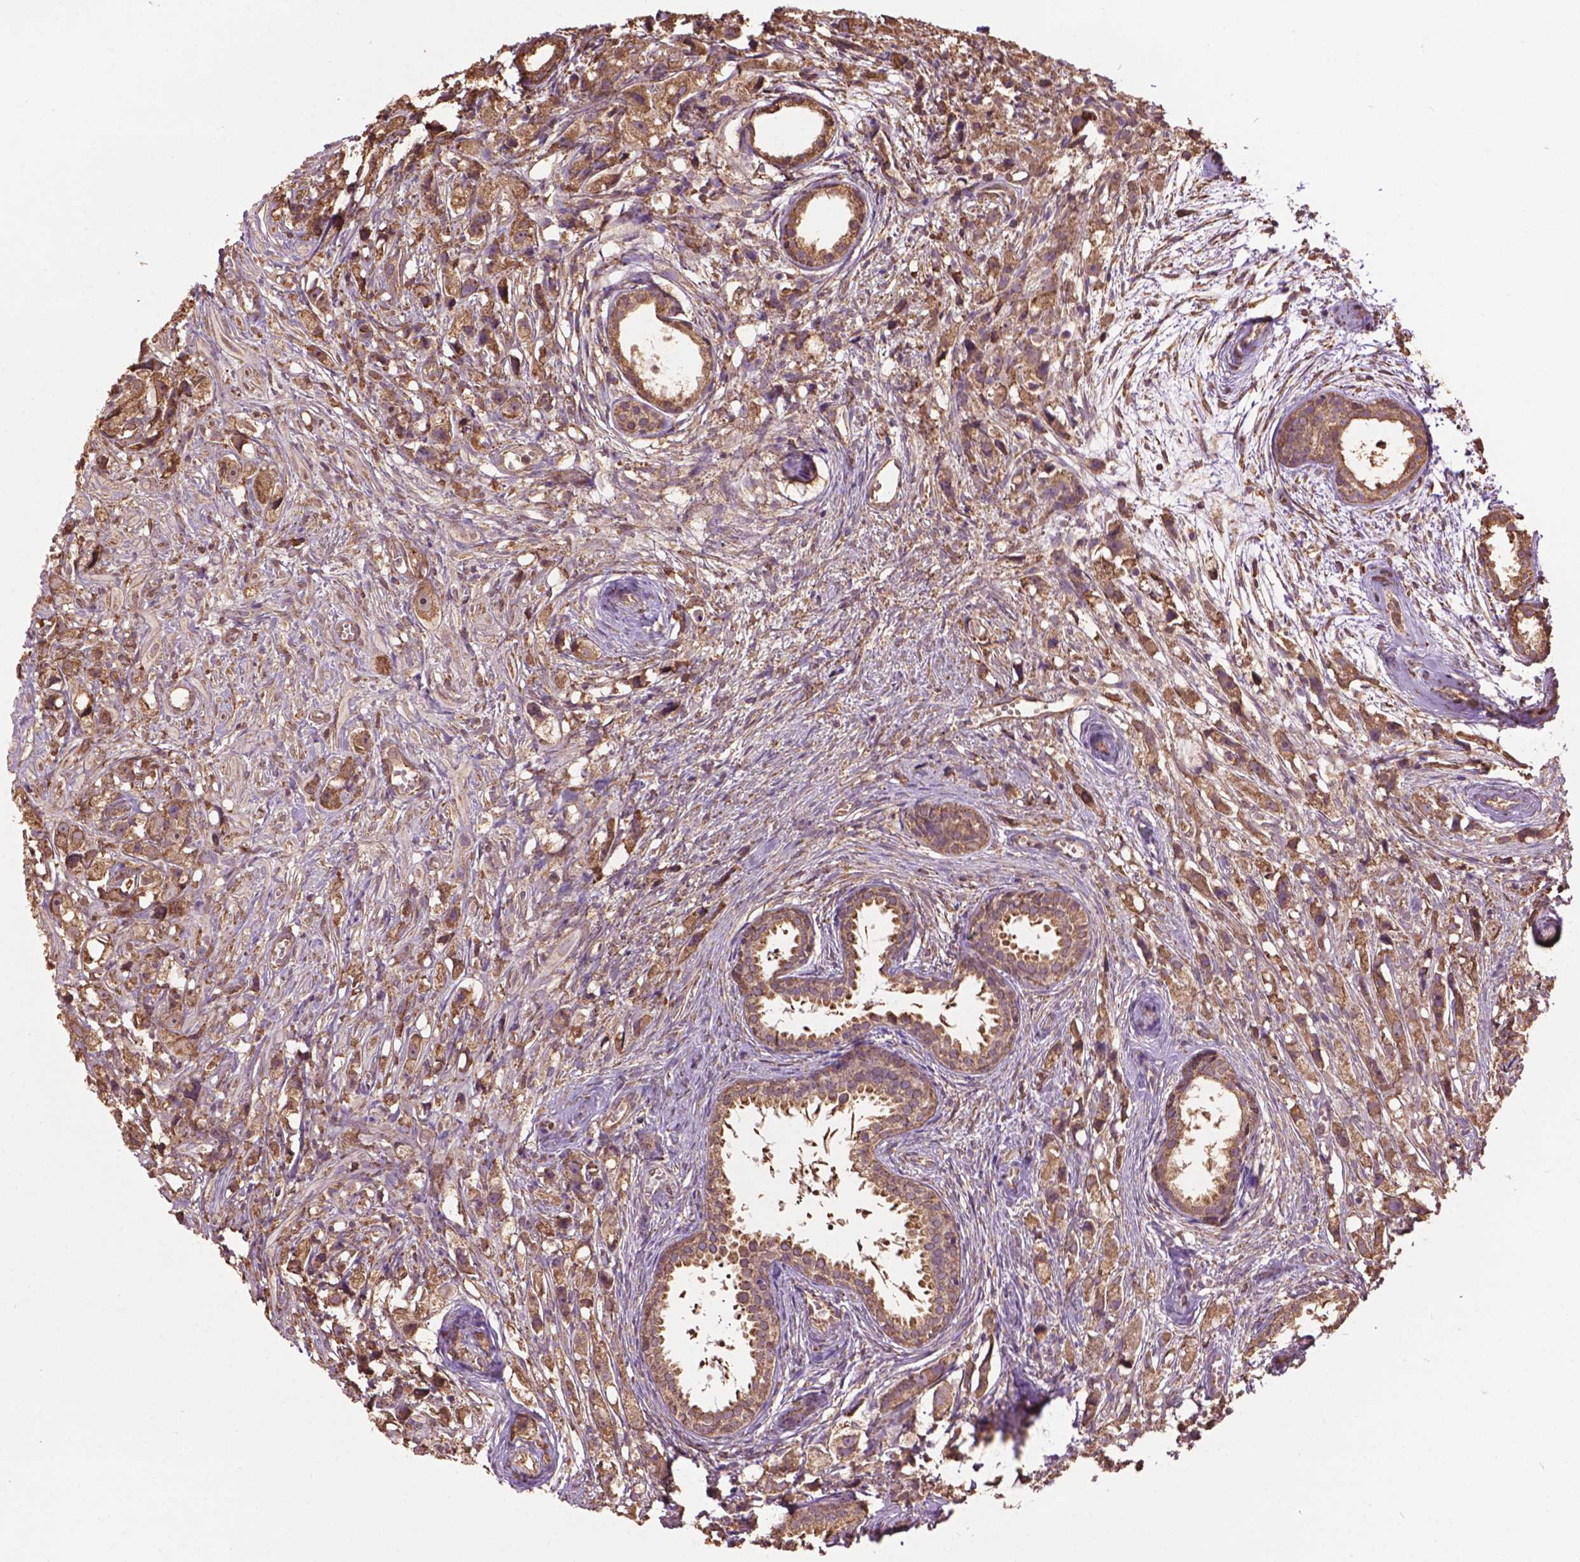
{"staining": {"intensity": "moderate", "quantity": ">75%", "location": "cytoplasmic/membranous"}, "tissue": "prostate cancer", "cell_type": "Tumor cells", "image_type": "cancer", "snomed": [{"axis": "morphology", "description": "Adenocarcinoma, High grade"}, {"axis": "topography", "description": "Prostate"}], "caption": "Prostate cancer stained with a brown dye displays moderate cytoplasmic/membranous positive staining in approximately >75% of tumor cells.", "gene": "PPP2R5E", "patient": {"sex": "male", "age": 75}}